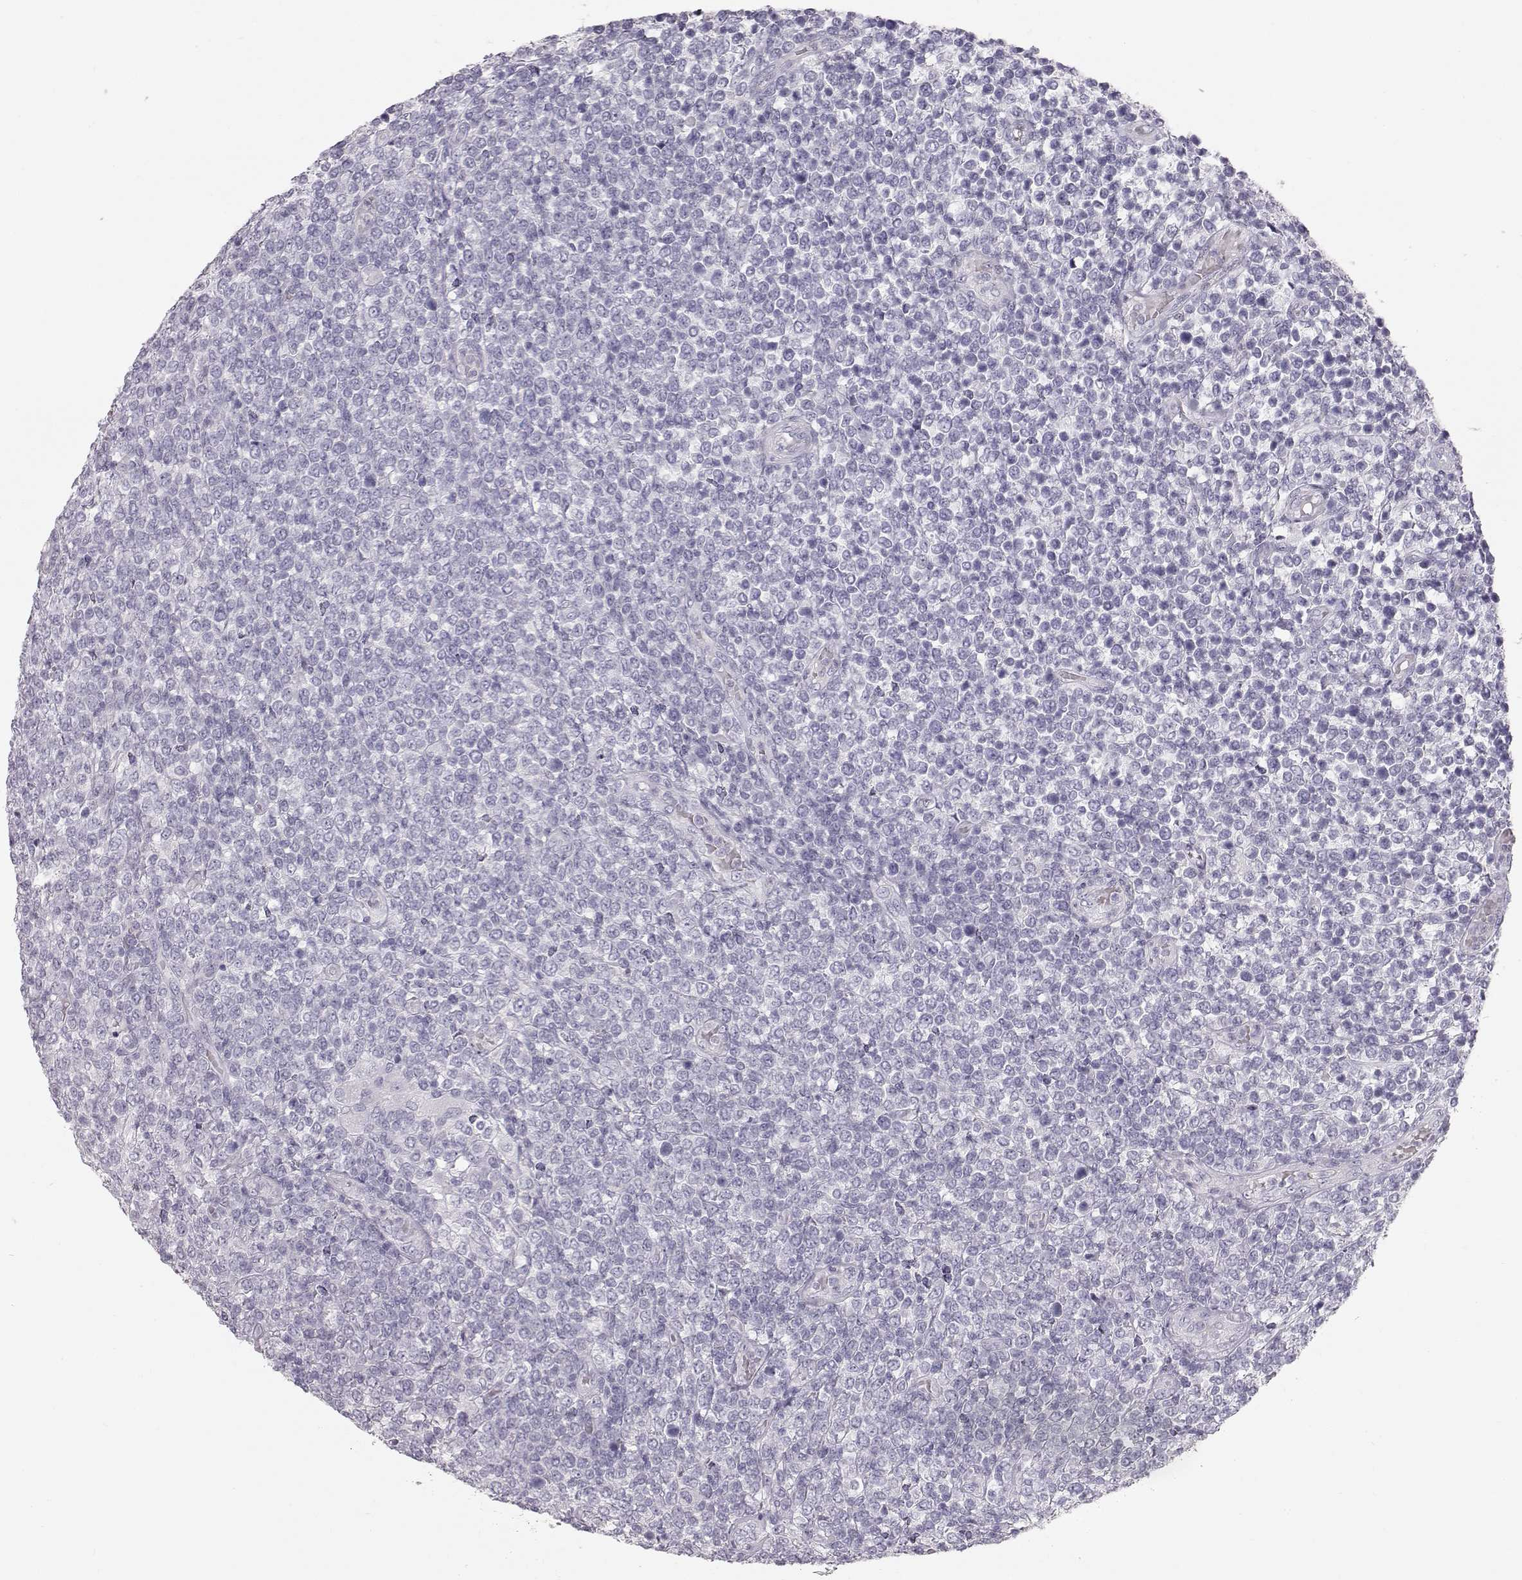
{"staining": {"intensity": "negative", "quantity": "none", "location": "none"}, "tissue": "lymphoma", "cell_type": "Tumor cells", "image_type": "cancer", "snomed": [{"axis": "morphology", "description": "Malignant lymphoma, non-Hodgkin's type, High grade"}, {"axis": "topography", "description": "Soft tissue"}], "caption": "High power microscopy image of an immunohistochemistry (IHC) image of high-grade malignant lymphoma, non-Hodgkin's type, revealing no significant expression in tumor cells. (Brightfield microscopy of DAB IHC at high magnification).", "gene": "KRTAP16-1", "patient": {"sex": "female", "age": 56}}